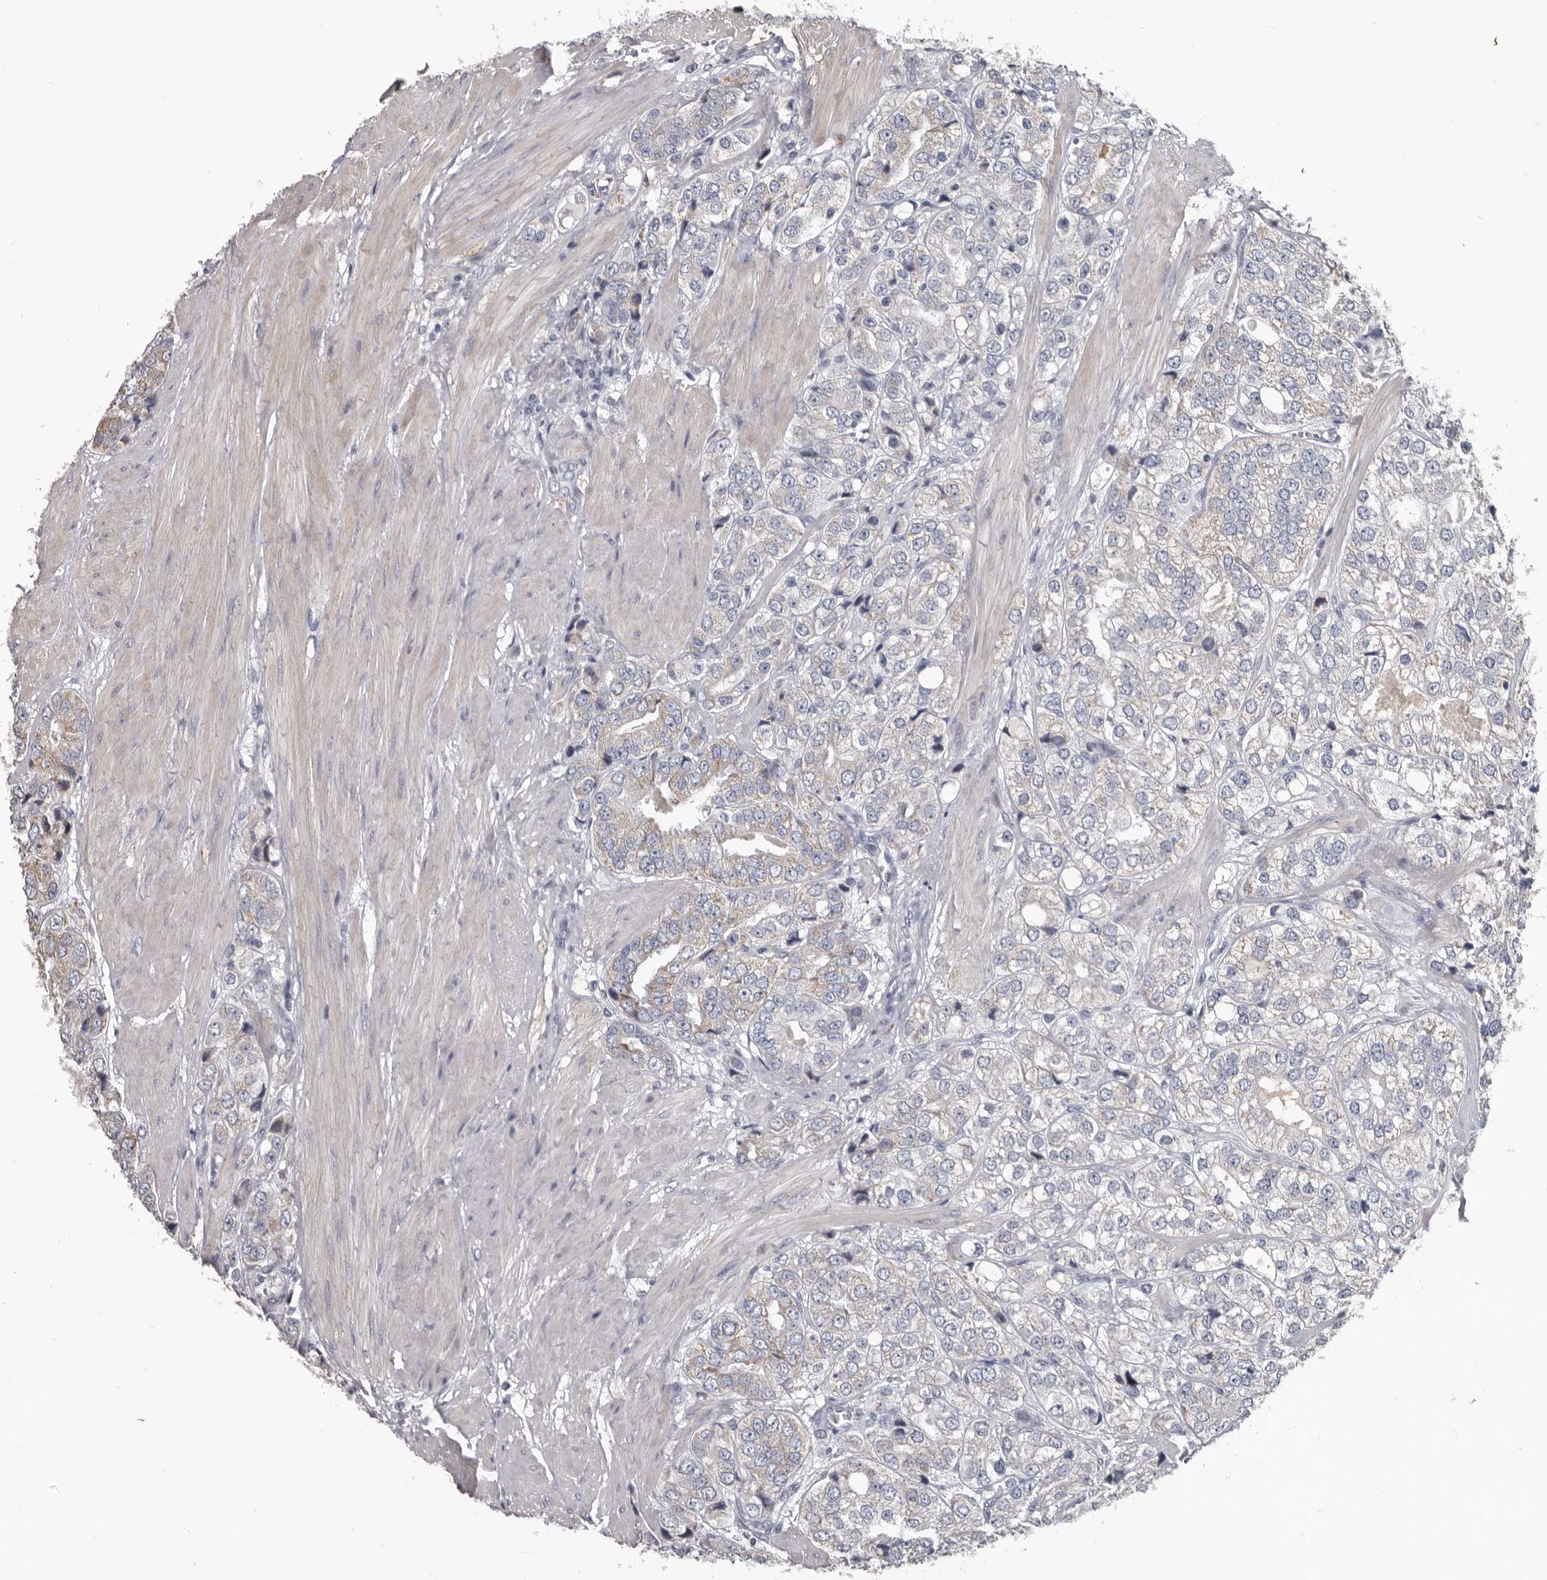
{"staining": {"intensity": "negative", "quantity": "none", "location": "none"}, "tissue": "prostate cancer", "cell_type": "Tumor cells", "image_type": "cancer", "snomed": [{"axis": "morphology", "description": "Adenocarcinoma, High grade"}, {"axis": "topography", "description": "Prostate"}], "caption": "The IHC image has no significant positivity in tumor cells of prostate cancer (adenocarcinoma (high-grade)) tissue.", "gene": "ALDH5A1", "patient": {"sex": "male", "age": 50}}